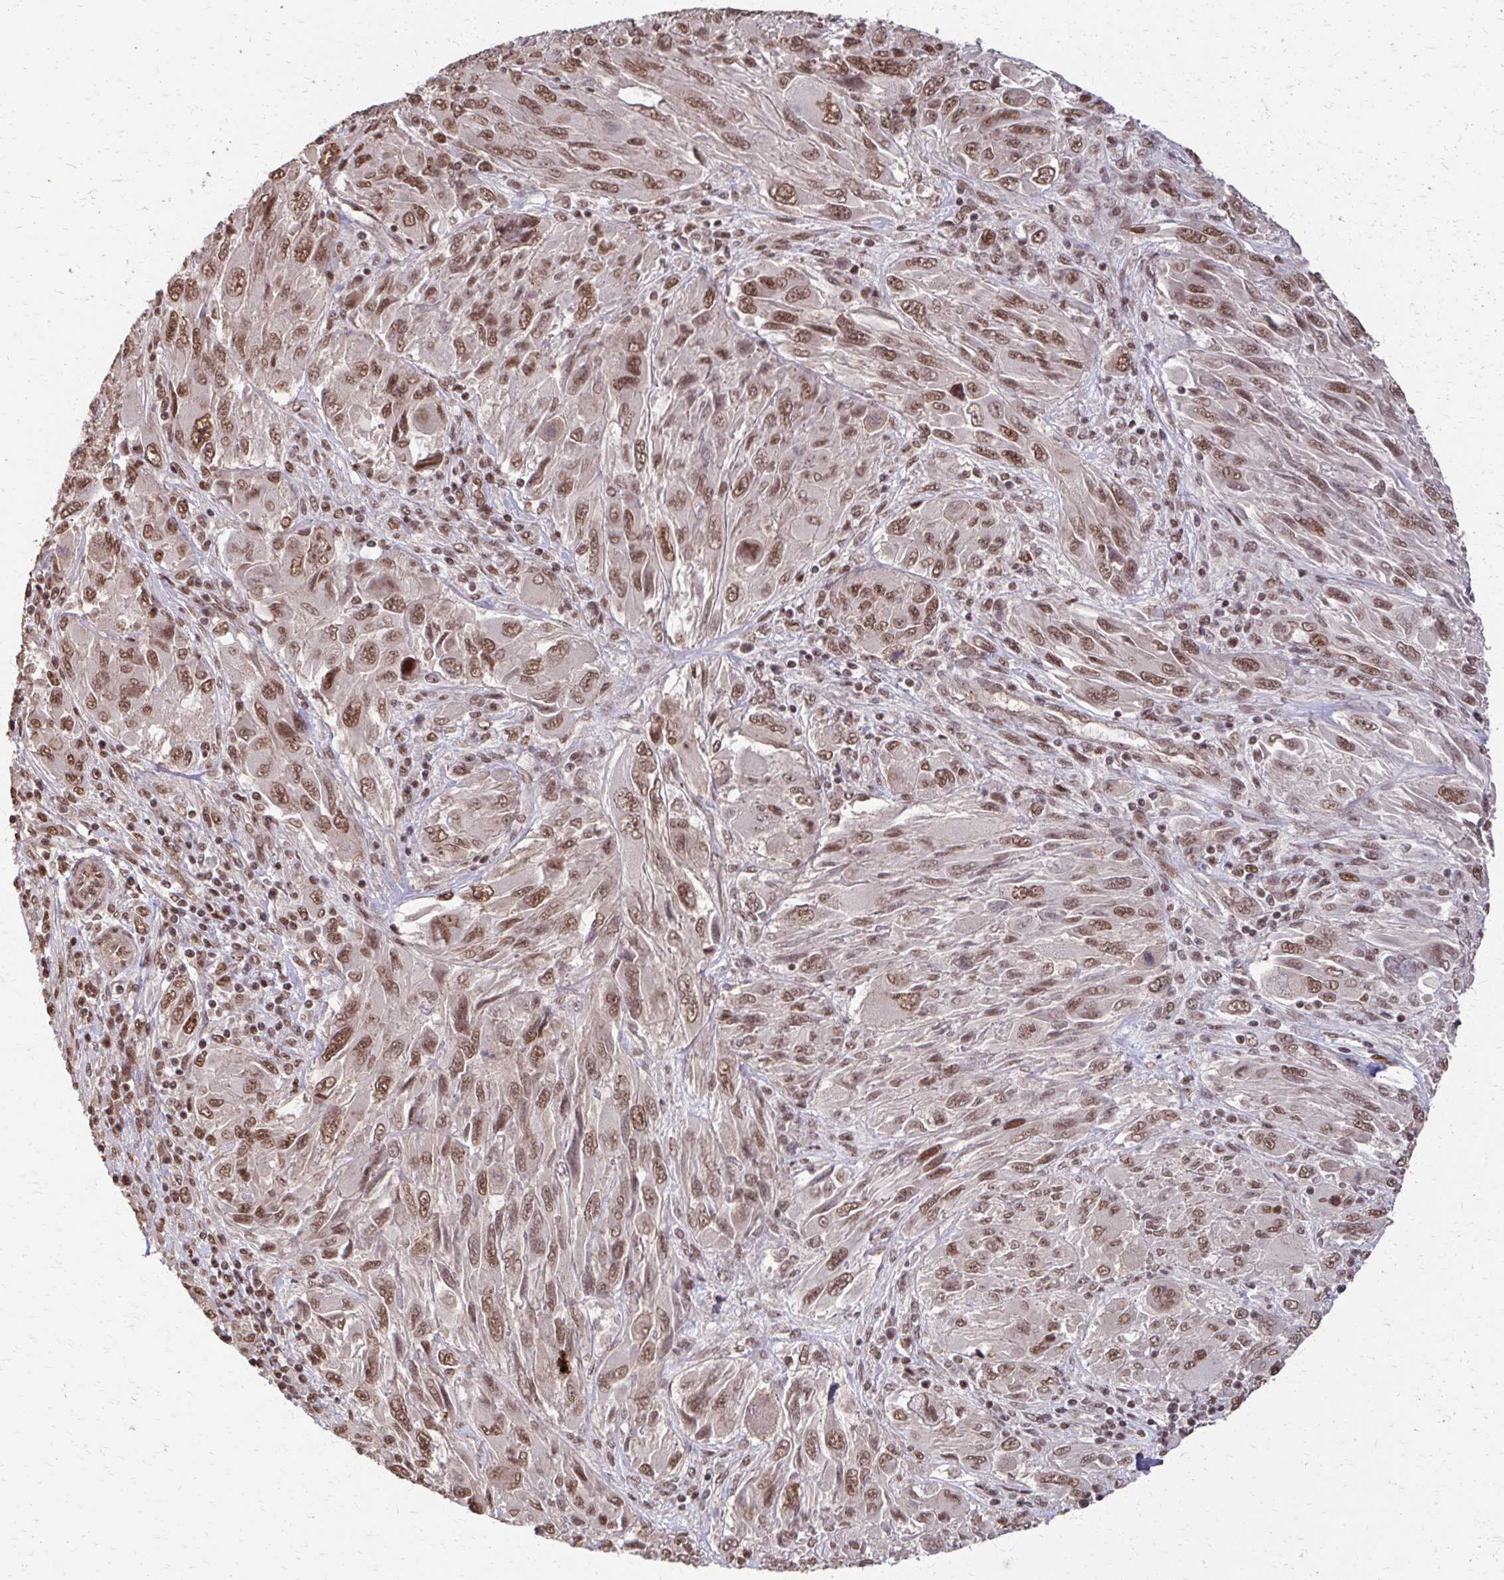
{"staining": {"intensity": "moderate", "quantity": ">75%", "location": "nuclear"}, "tissue": "melanoma", "cell_type": "Tumor cells", "image_type": "cancer", "snomed": [{"axis": "morphology", "description": "Malignant melanoma, NOS"}, {"axis": "topography", "description": "Skin"}], "caption": "DAB (3,3'-diaminobenzidine) immunohistochemical staining of malignant melanoma shows moderate nuclear protein positivity in about >75% of tumor cells.", "gene": "SS18", "patient": {"sex": "female", "age": 91}}